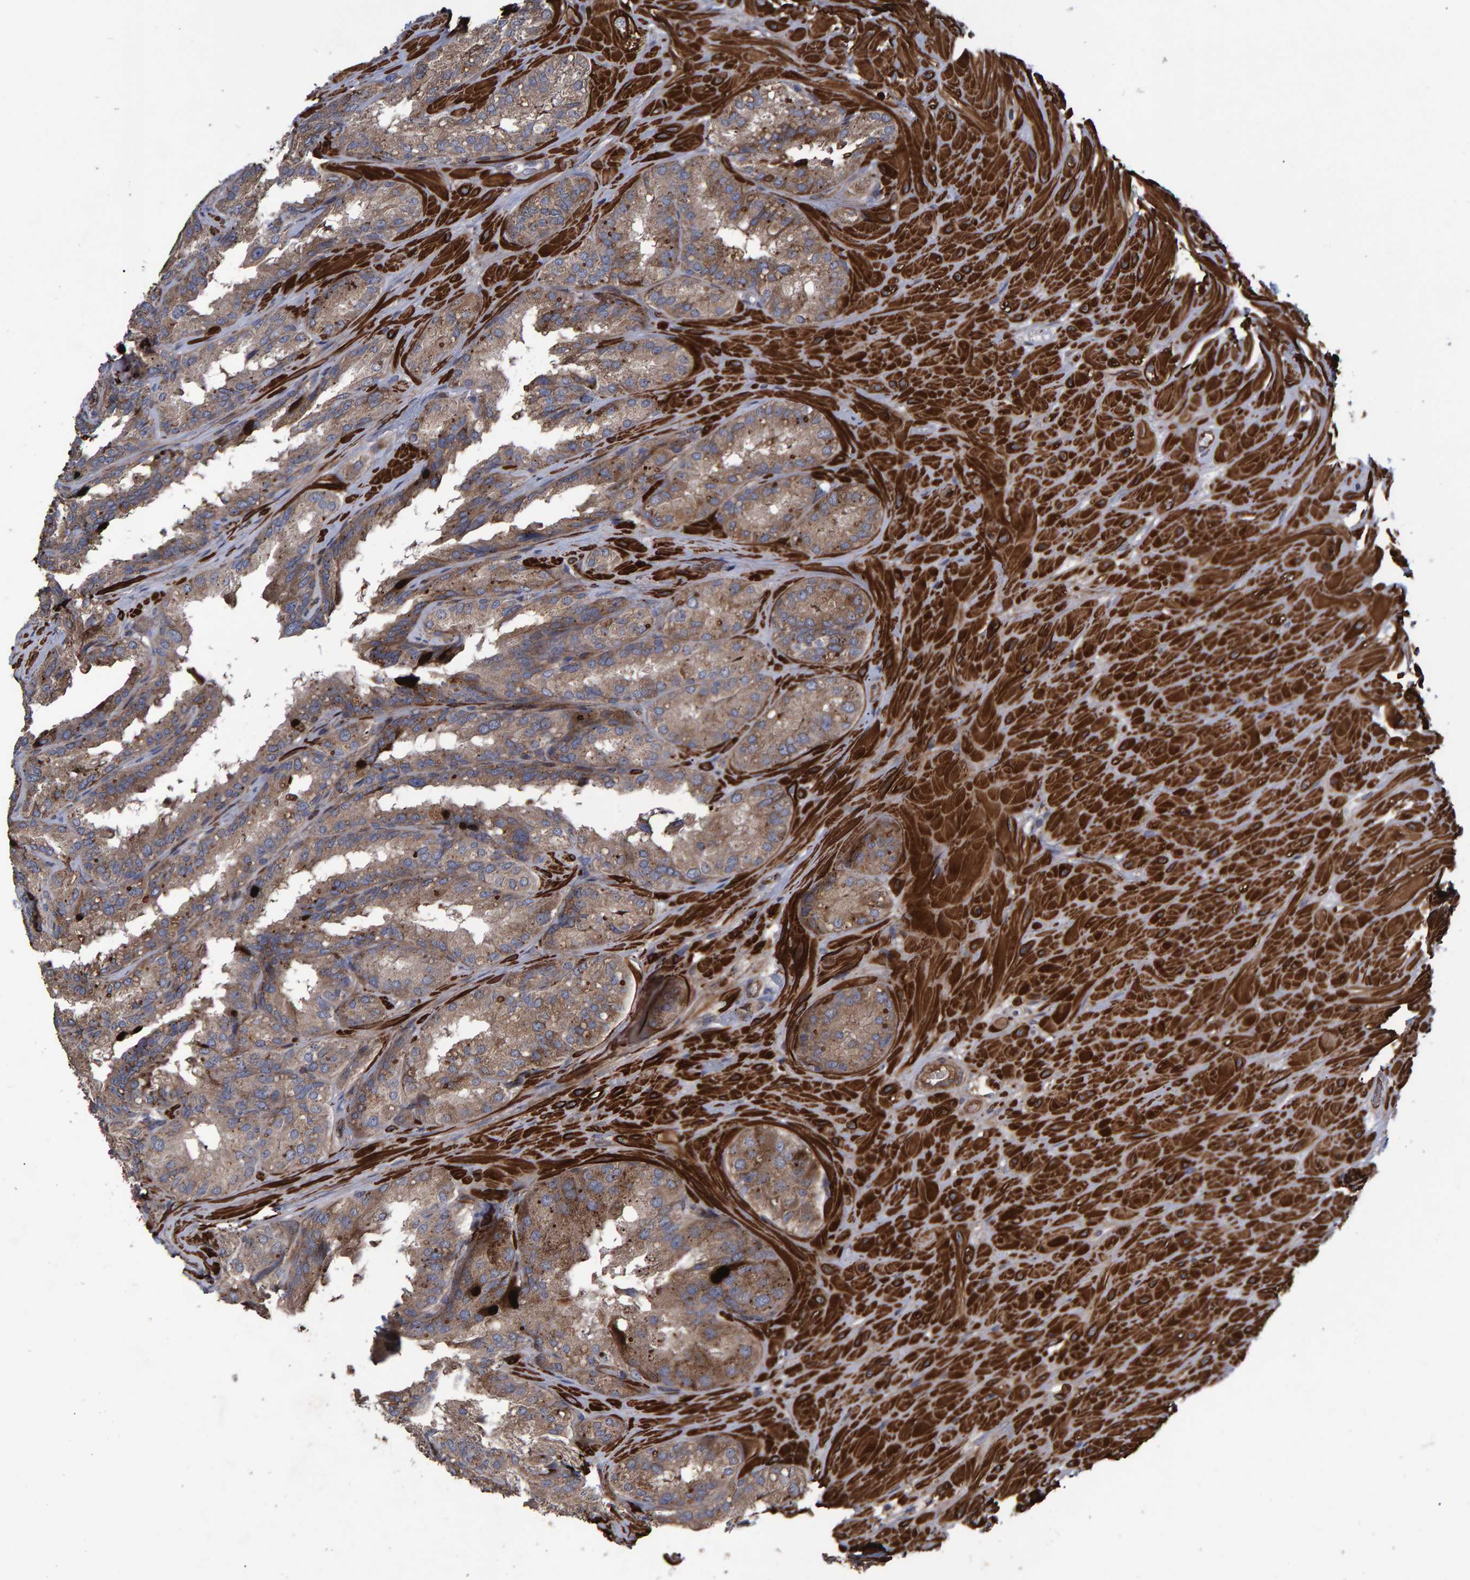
{"staining": {"intensity": "moderate", "quantity": "25%-75%", "location": "cytoplasmic/membranous"}, "tissue": "seminal vesicle", "cell_type": "Glandular cells", "image_type": "normal", "snomed": [{"axis": "morphology", "description": "Normal tissue, NOS"}, {"axis": "topography", "description": "Prostate"}, {"axis": "topography", "description": "Seminal veicle"}], "caption": "Protein positivity by immunohistochemistry (IHC) shows moderate cytoplasmic/membranous positivity in about 25%-75% of glandular cells in benign seminal vesicle. Using DAB (3,3'-diaminobenzidine) (brown) and hematoxylin (blue) stains, captured at high magnification using brightfield microscopy.", "gene": "SLIT2", "patient": {"sex": "male", "age": 51}}